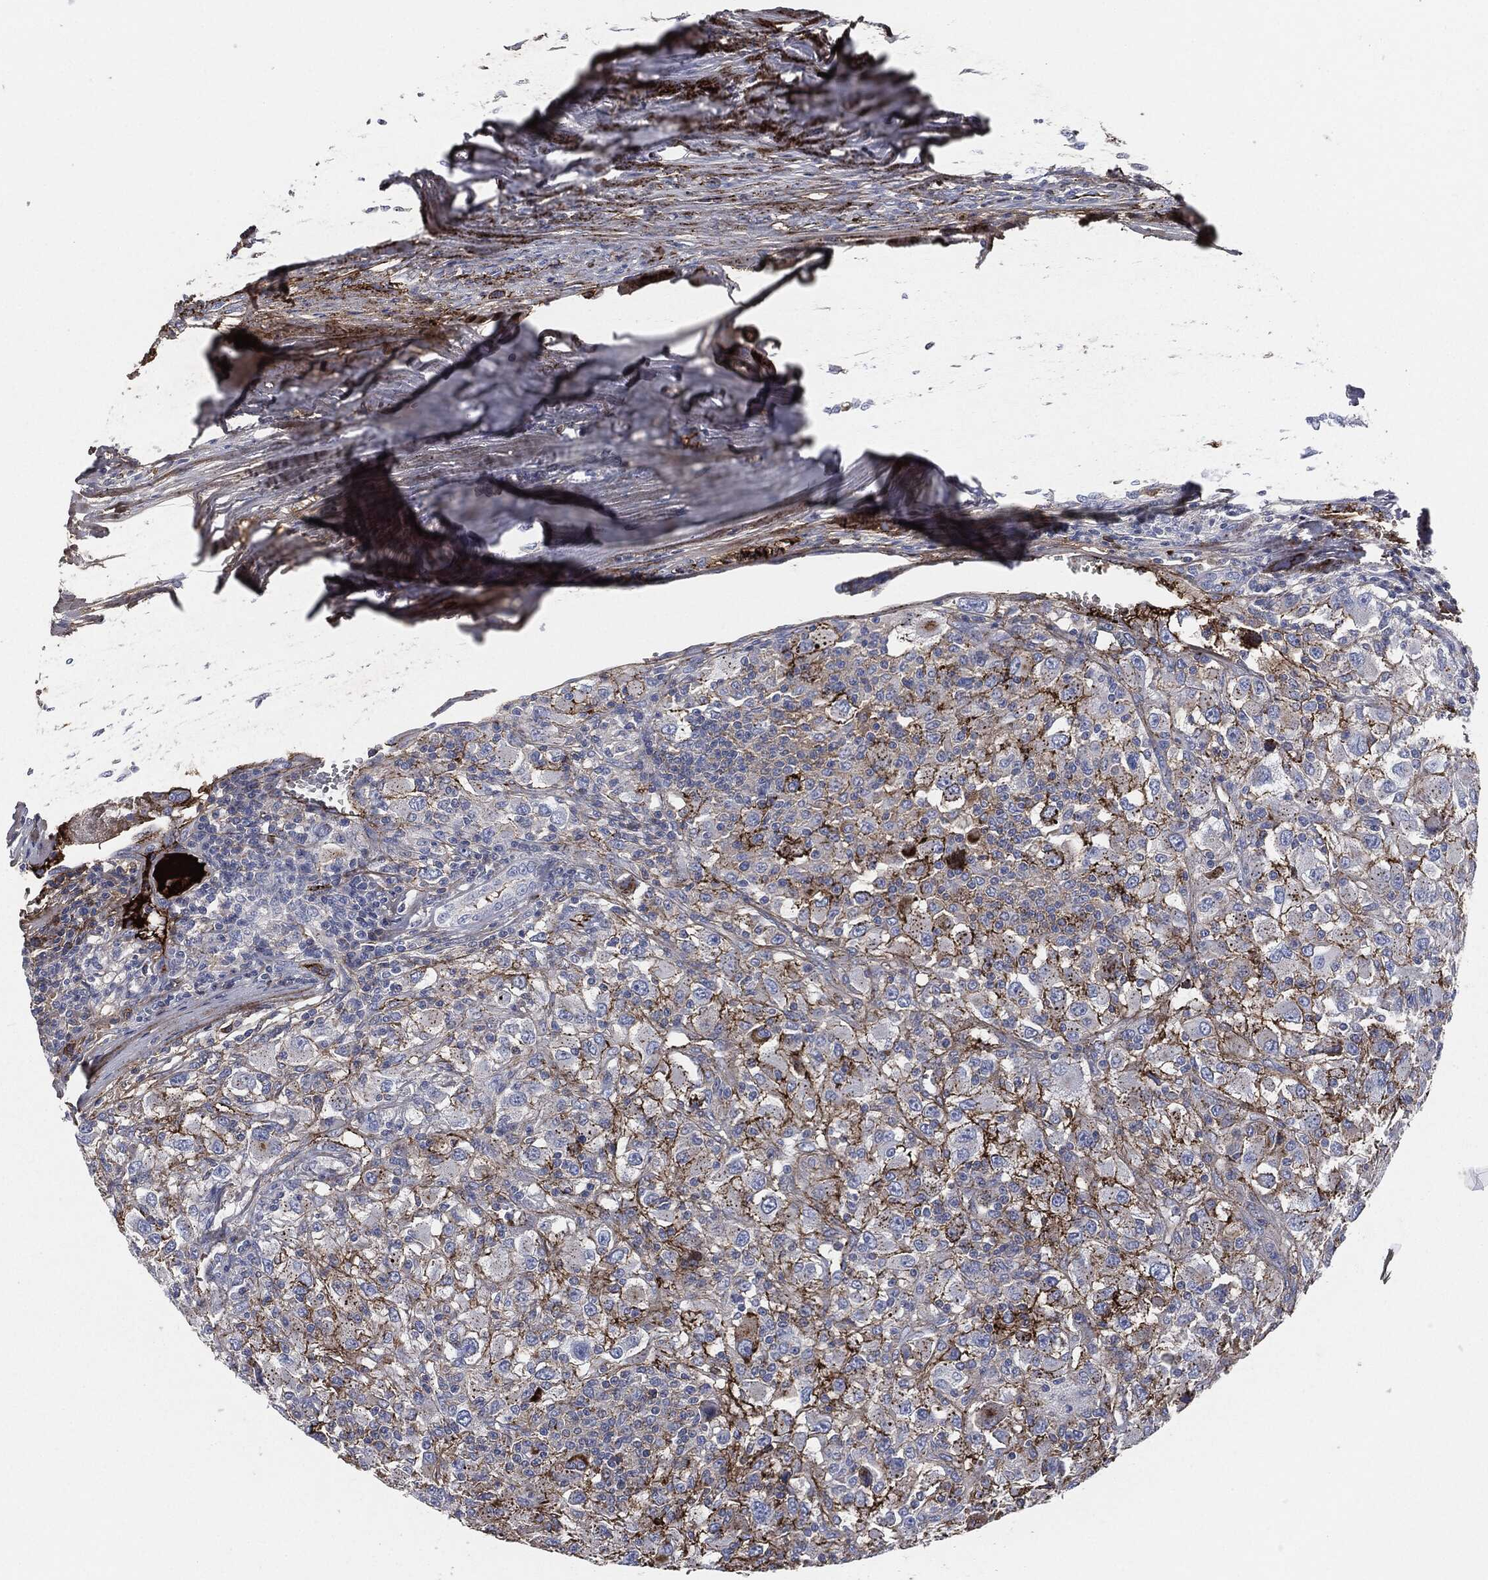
{"staining": {"intensity": "strong", "quantity": "<25%", "location": "cytoplasmic/membranous"}, "tissue": "renal cancer", "cell_type": "Tumor cells", "image_type": "cancer", "snomed": [{"axis": "morphology", "description": "Adenocarcinoma, NOS"}, {"axis": "topography", "description": "Kidney"}], "caption": "Immunohistochemistry (IHC) of human renal adenocarcinoma displays medium levels of strong cytoplasmic/membranous expression in about <25% of tumor cells. The staining is performed using DAB (3,3'-diaminobenzidine) brown chromogen to label protein expression. The nuclei are counter-stained blue using hematoxylin.", "gene": "APOB", "patient": {"sex": "female", "age": 67}}